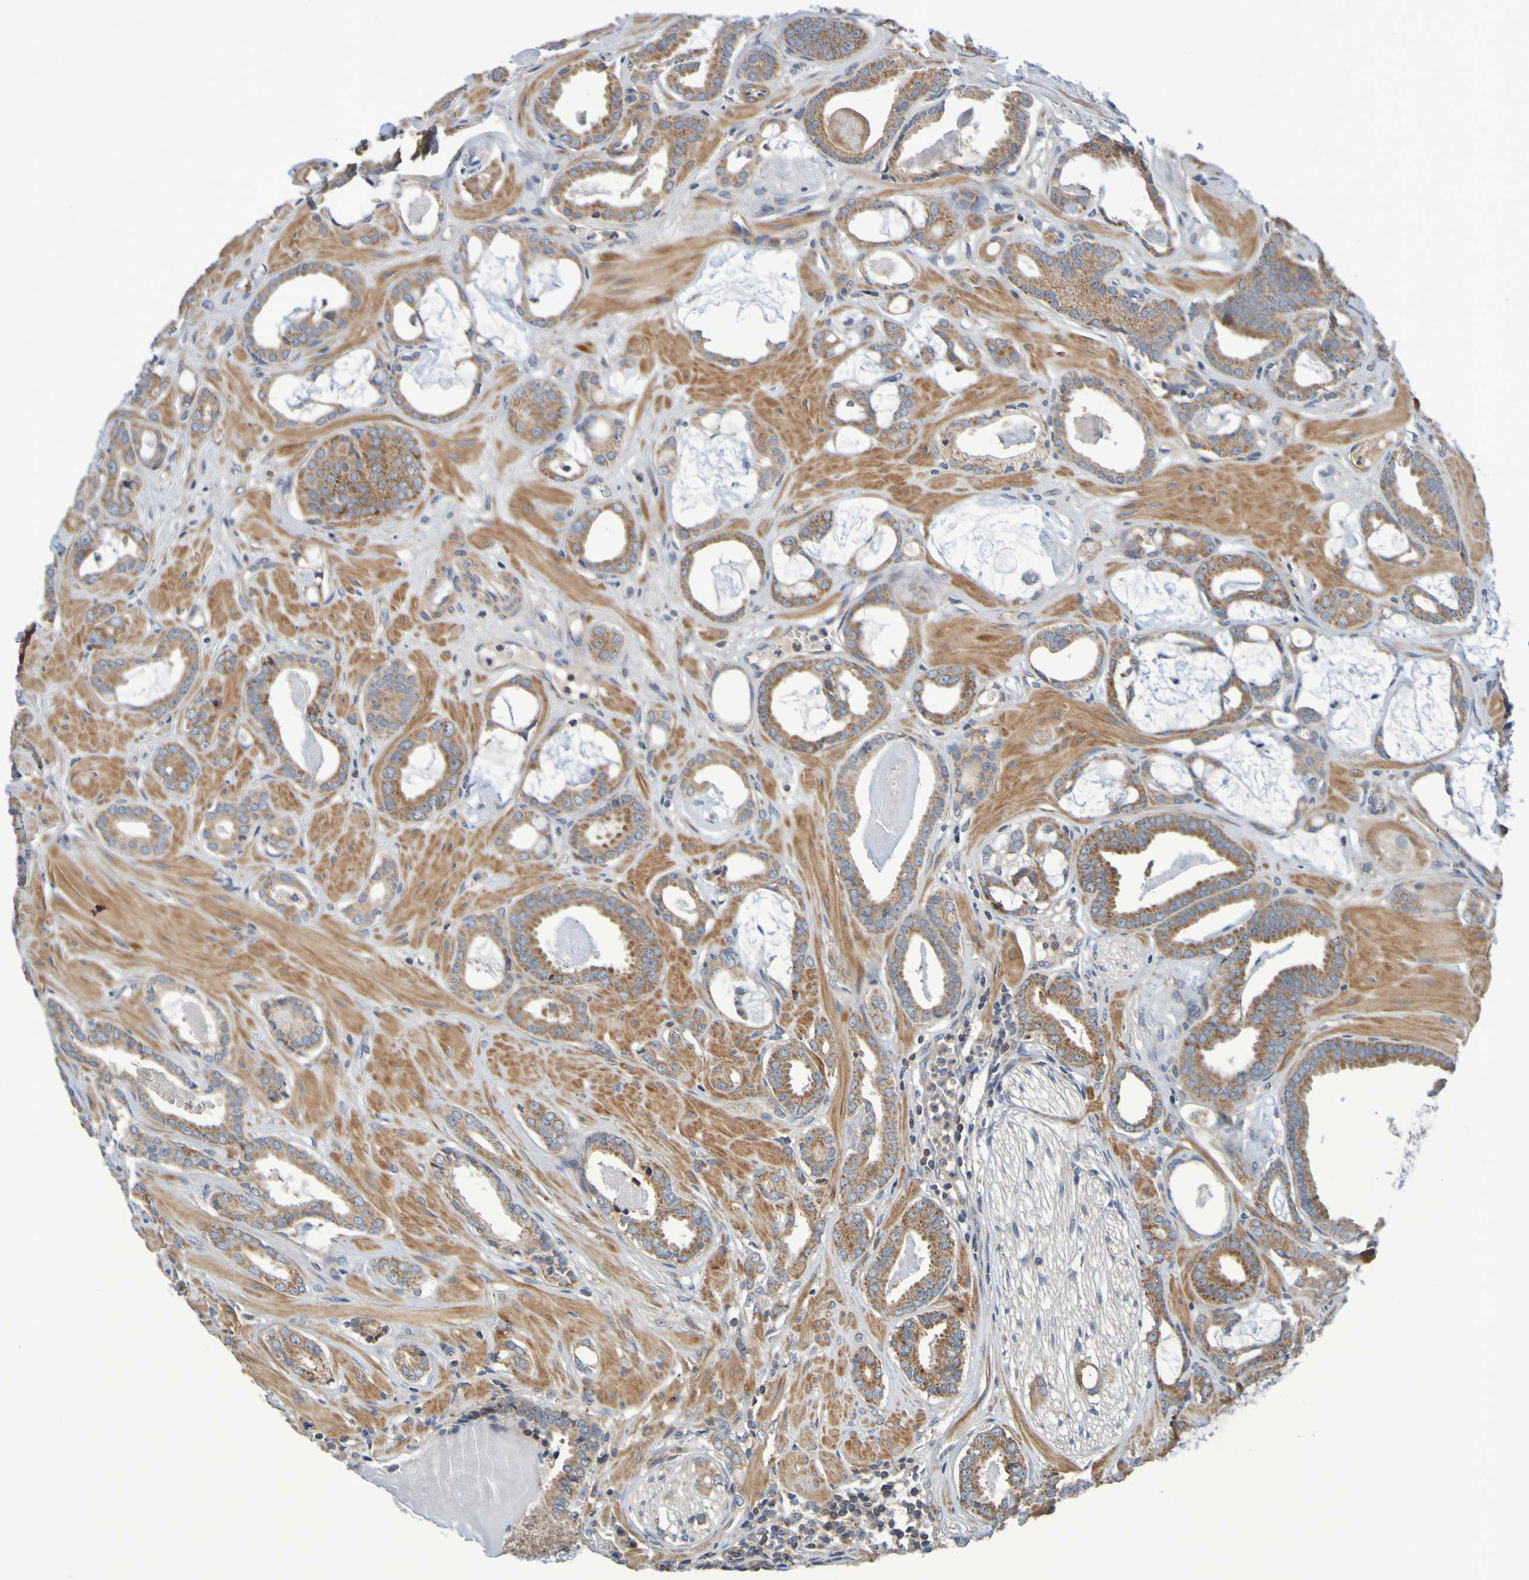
{"staining": {"intensity": "moderate", "quantity": ">75%", "location": "cytoplasmic/membranous"}, "tissue": "prostate cancer", "cell_type": "Tumor cells", "image_type": "cancer", "snomed": [{"axis": "morphology", "description": "Adenocarcinoma, Low grade"}, {"axis": "topography", "description": "Prostate"}], "caption": "IHC (DAB (3,3'-diaminobenzidine)) staining of human prostate low-grade adenocarcinoma shows moderate cytoplasmic/membranous protein expression in about >75% of tumor cells. (DAB (3,3'-diaminobenzidine) IHC, brown staining for protein, blue staining for nuclei).", "gene": "CCDC51", "patient": {"sex": "male", "age": 53}}